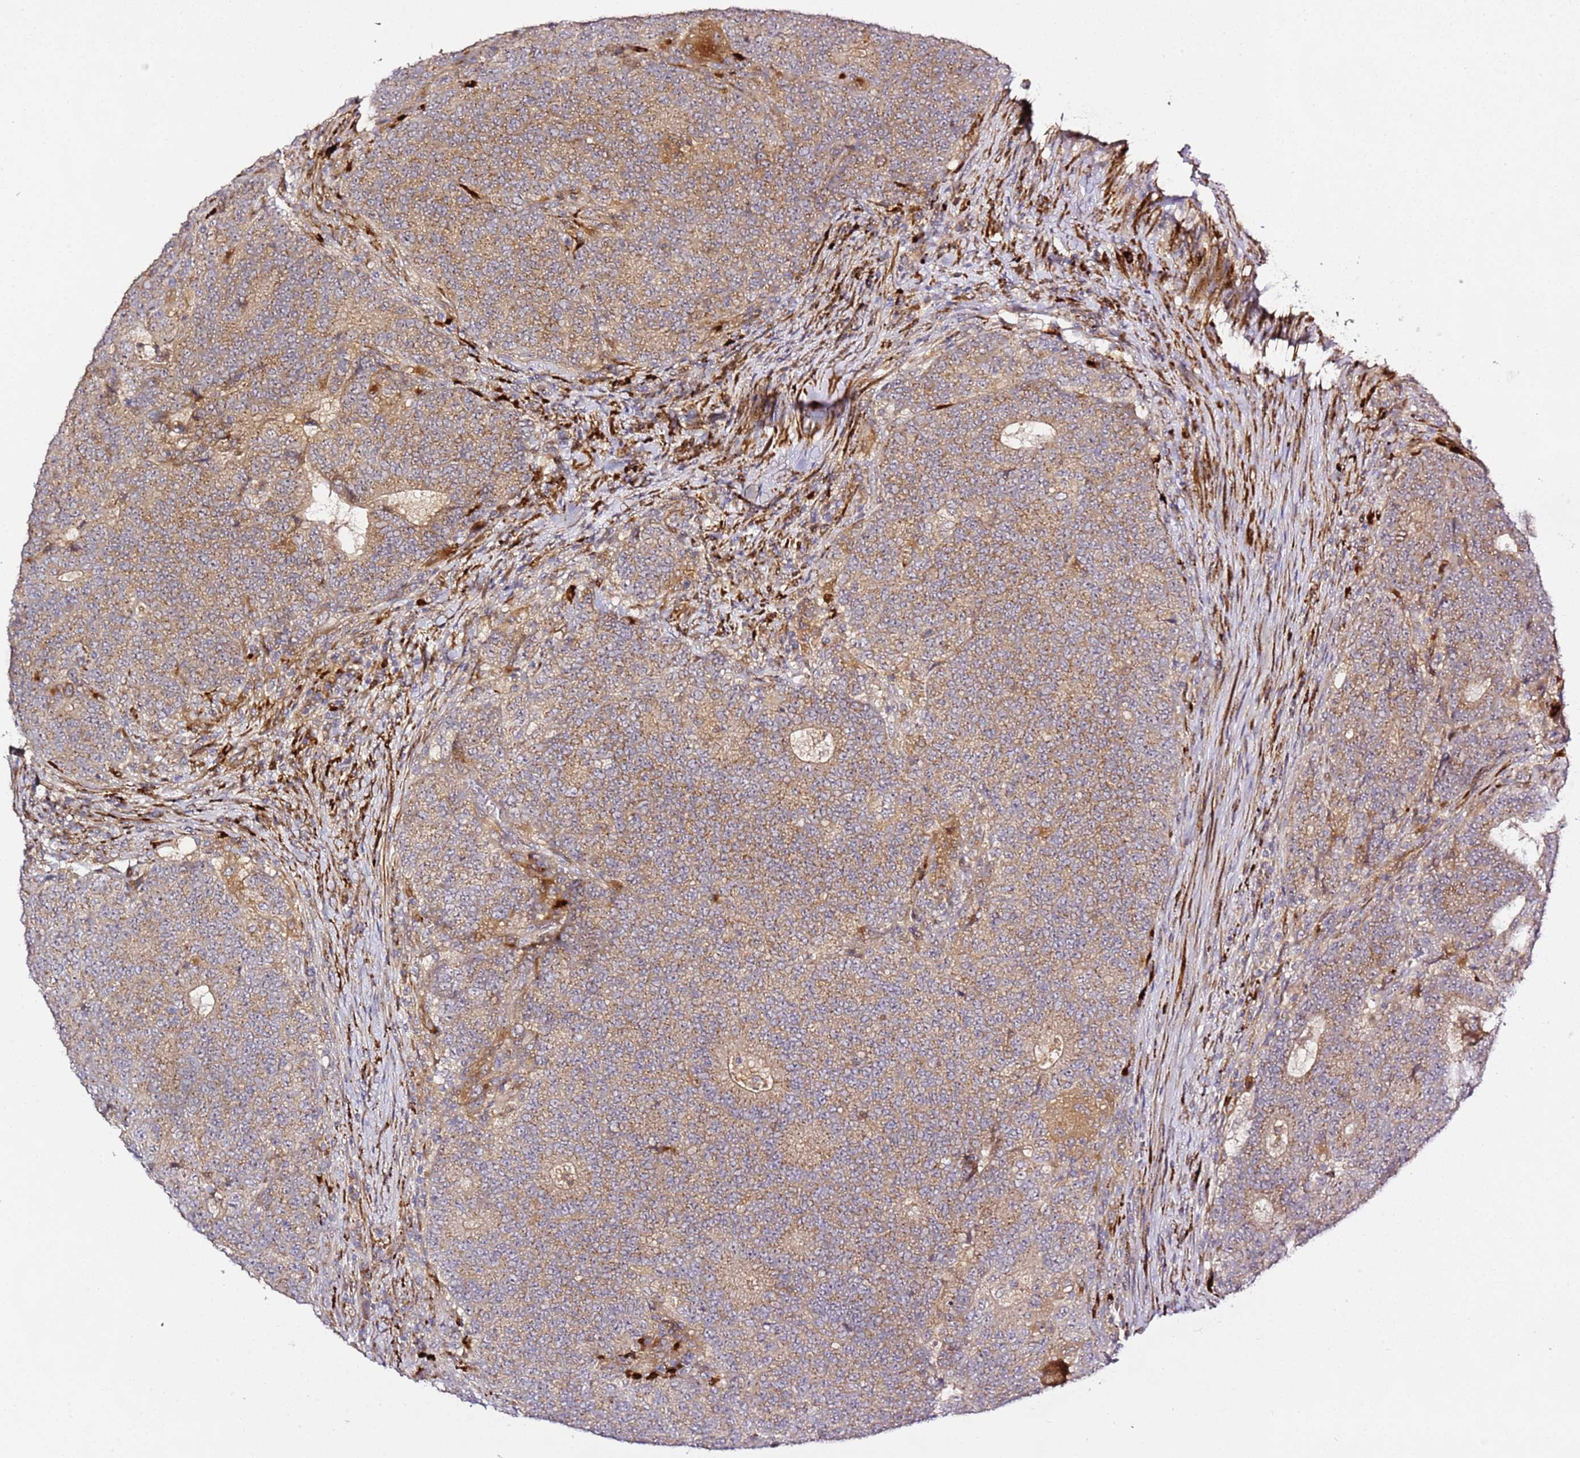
{"staining": {"intensity": "moderate", "quantity": ">75%", "location": "cytoplasmic/membranous"}, "tissue": "colorectal cancer", "cell_type": "Tumor cells", "image_type": "cancer", "snomed": [{"axis": "morphology", "description": "Adenocarcinoma, NOS"}, {"axis": "topography", "description": "Colon"}], "caption": "The image reveals immunohistochemical staining of adenocarcinoma (colorectal). There is moderate cytoplasmic/membranous expression is identified in about >75% of tumor cells.", "gene": "PVRIG", "patient": {"sex": "female", "age": 75}}